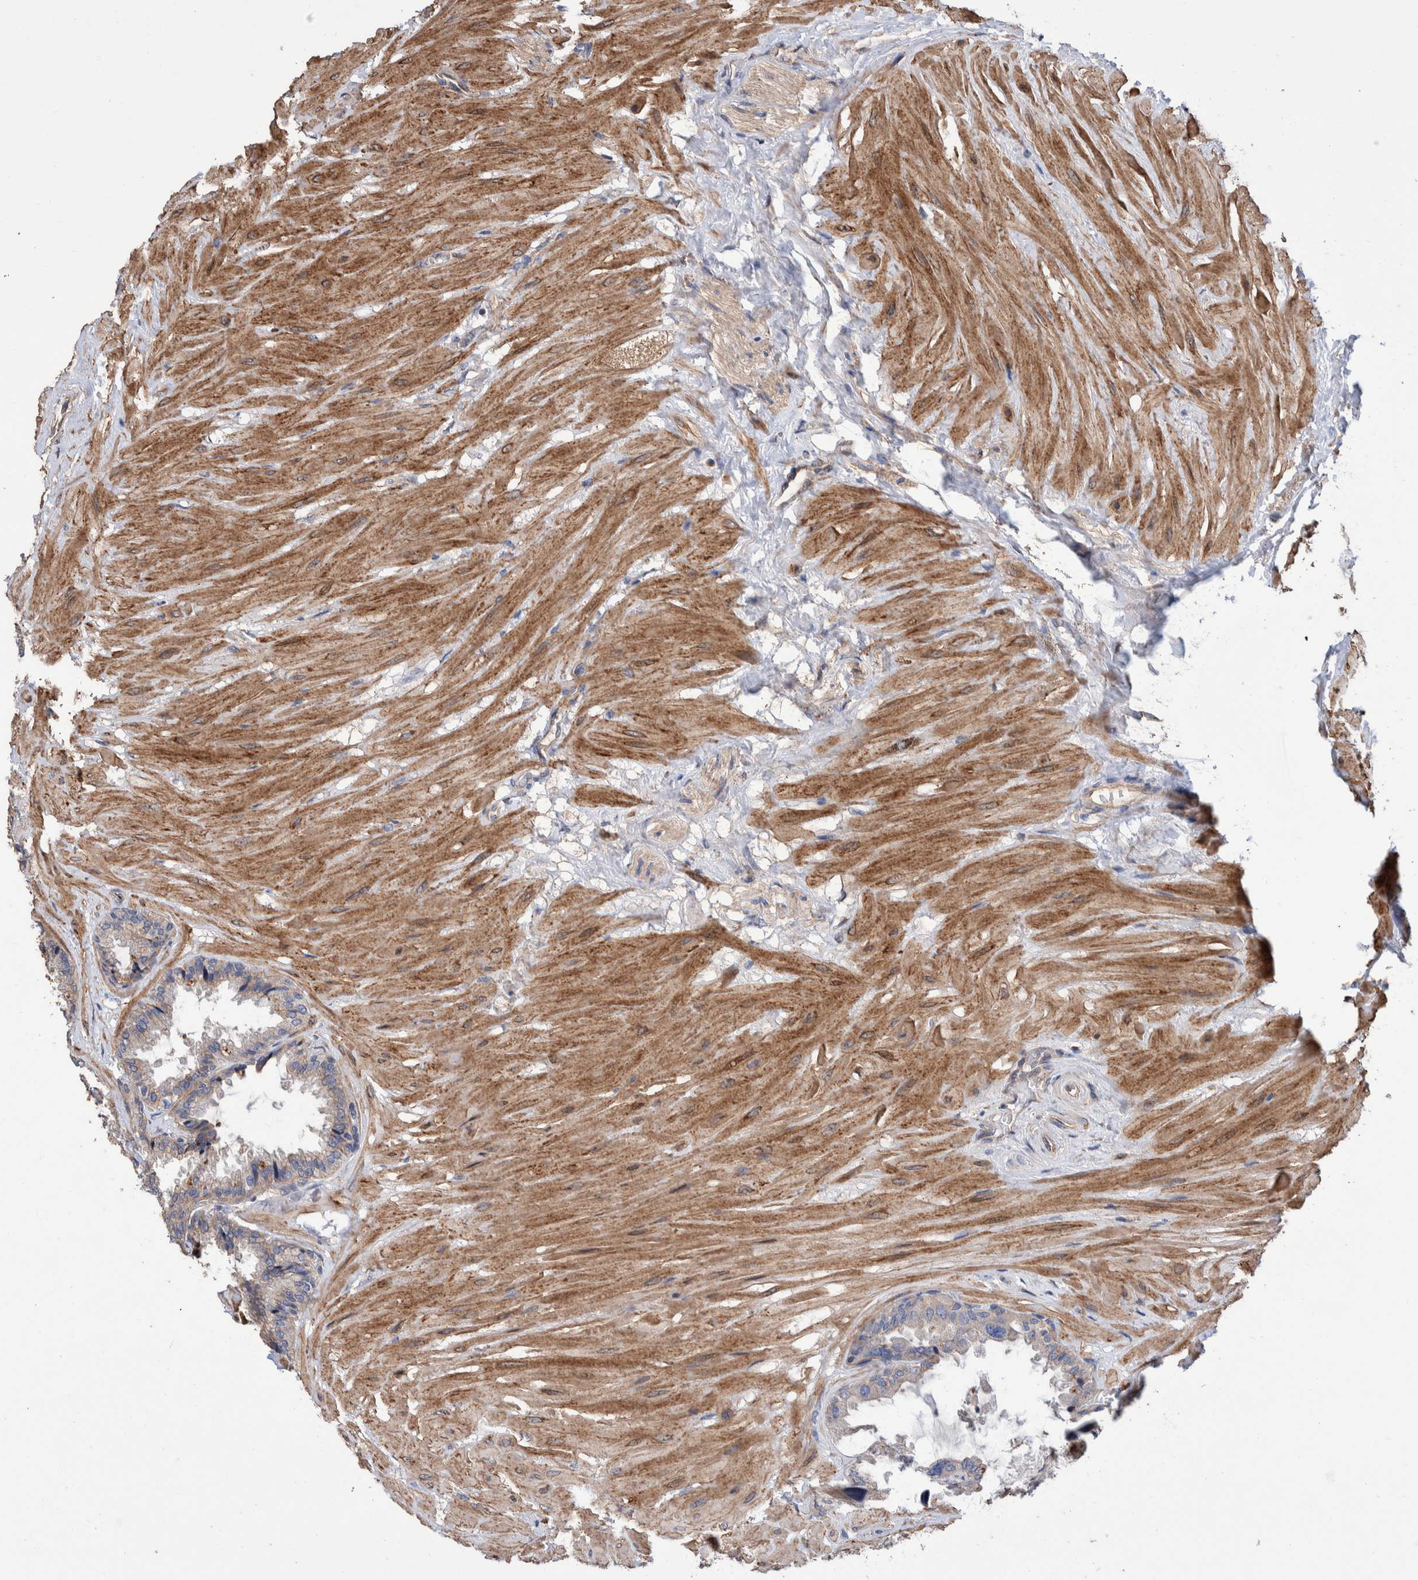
{"staining": {"intensity": "weak", "quantity": "<25%", "location": "cytoplasmic/membranous"}, "tissue": "seminal vesicle", "cell_type": "Glandular cells", "image_type": "normal", "snomed": [{"axis": "morphology", "description": "Normal tissue, NOS"}, {"axis": "topography", "description": "Seminal veicle"}], "caption": "This is an immunohistochemistry (IHC) histopathology image of unremarkable human seminal vesicle. There is no staining in glandular cells.", "gene": "SLC45A4", "patient": {"sex": "male", "age": 46}}